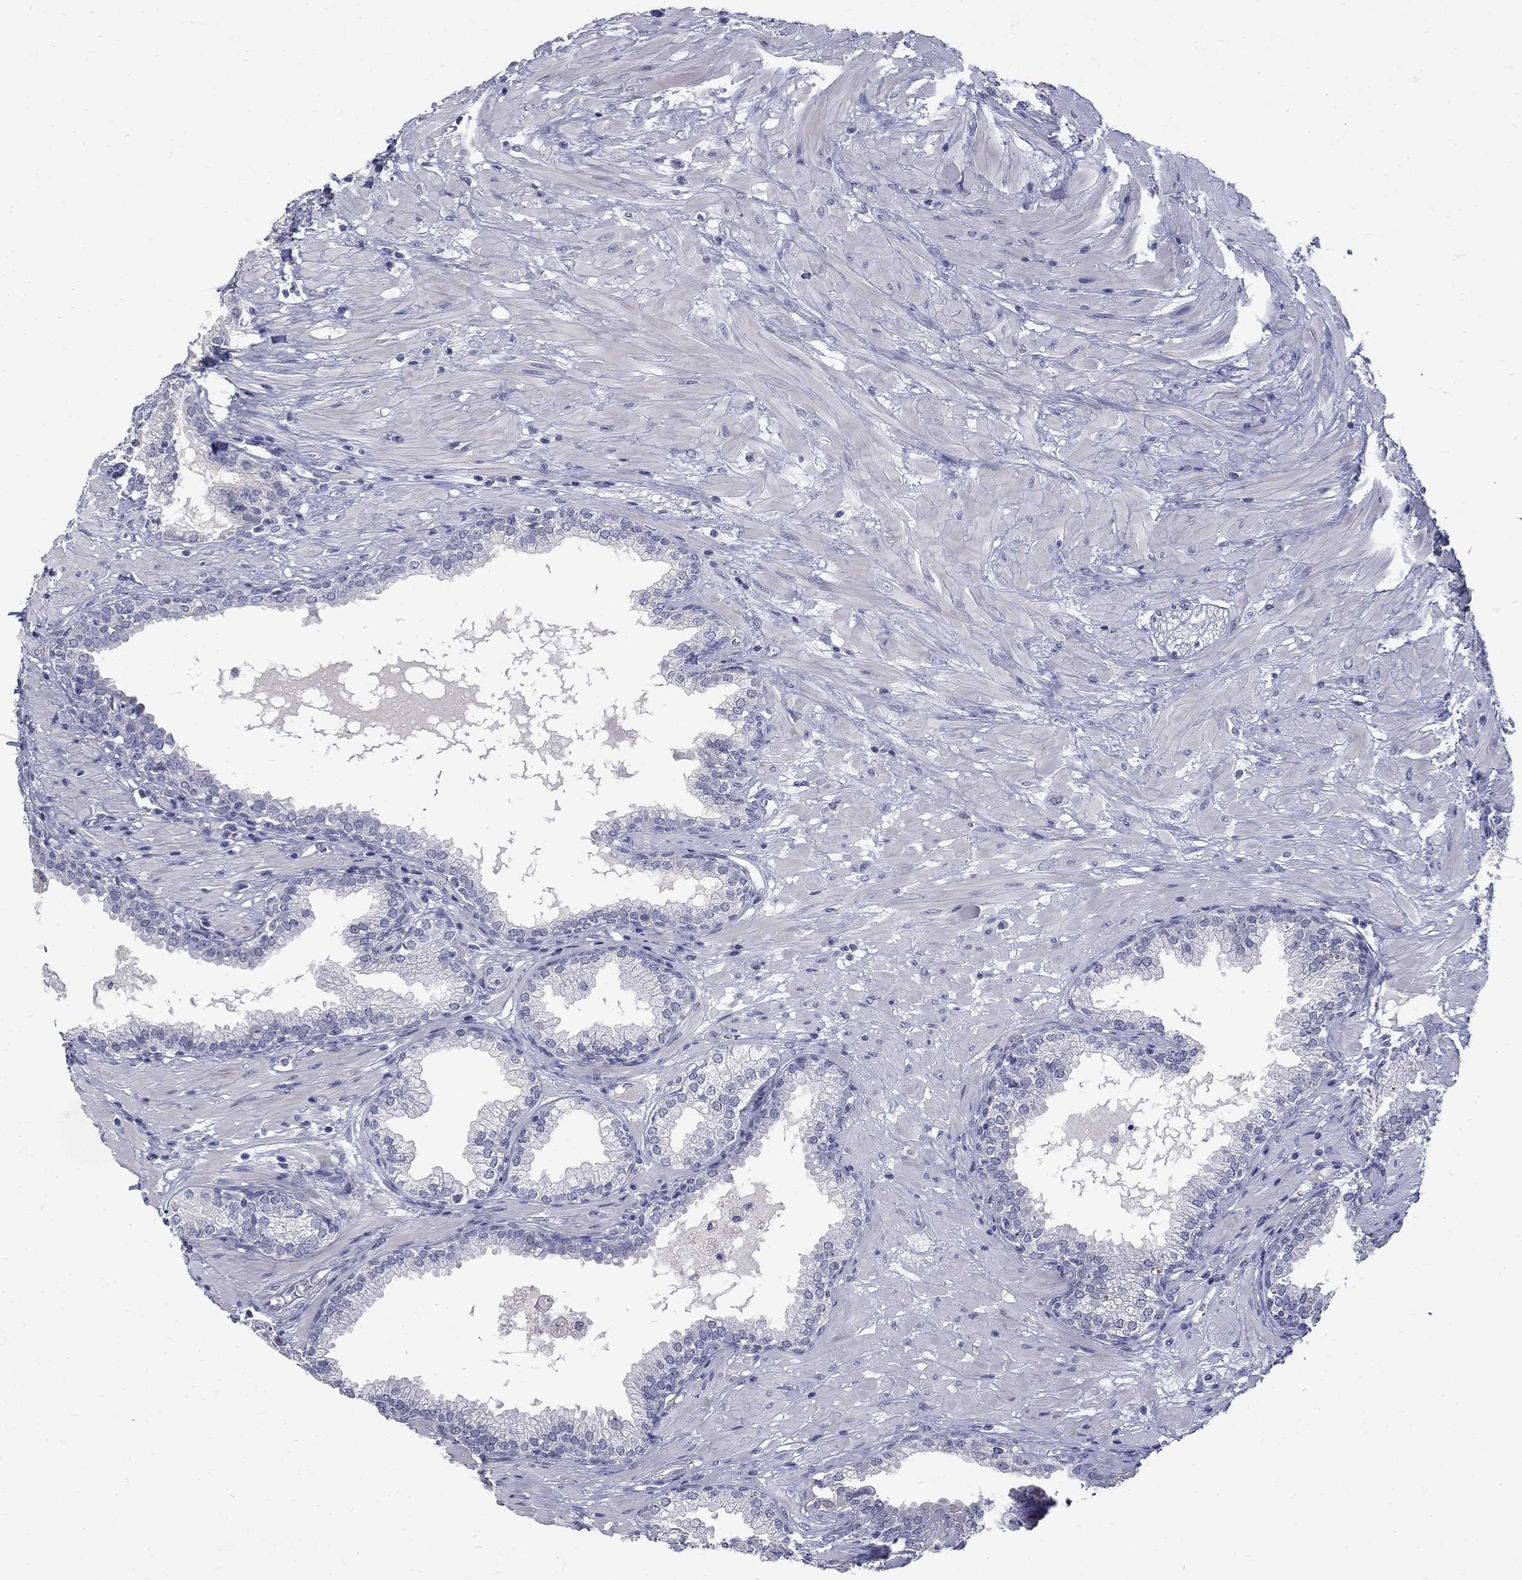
{"staining": {"intensity": "negative", "quantity": "none", "location": "none"}, "tissue": "prostate", "cell_type": "Glandular cells", "image_type": "normal", "snomed": [{"axis": "morphology", "description": "Normal tissue, NOS"}, {"axis": "topography", "description": "Prostate"}], "caption": "Human prostate stained for a protein using immunohistochemistry (IHC) exhibits no staining in glandular cells.", "gene": "CTNND2", "patient": {"sex": "male", "age": 64}}